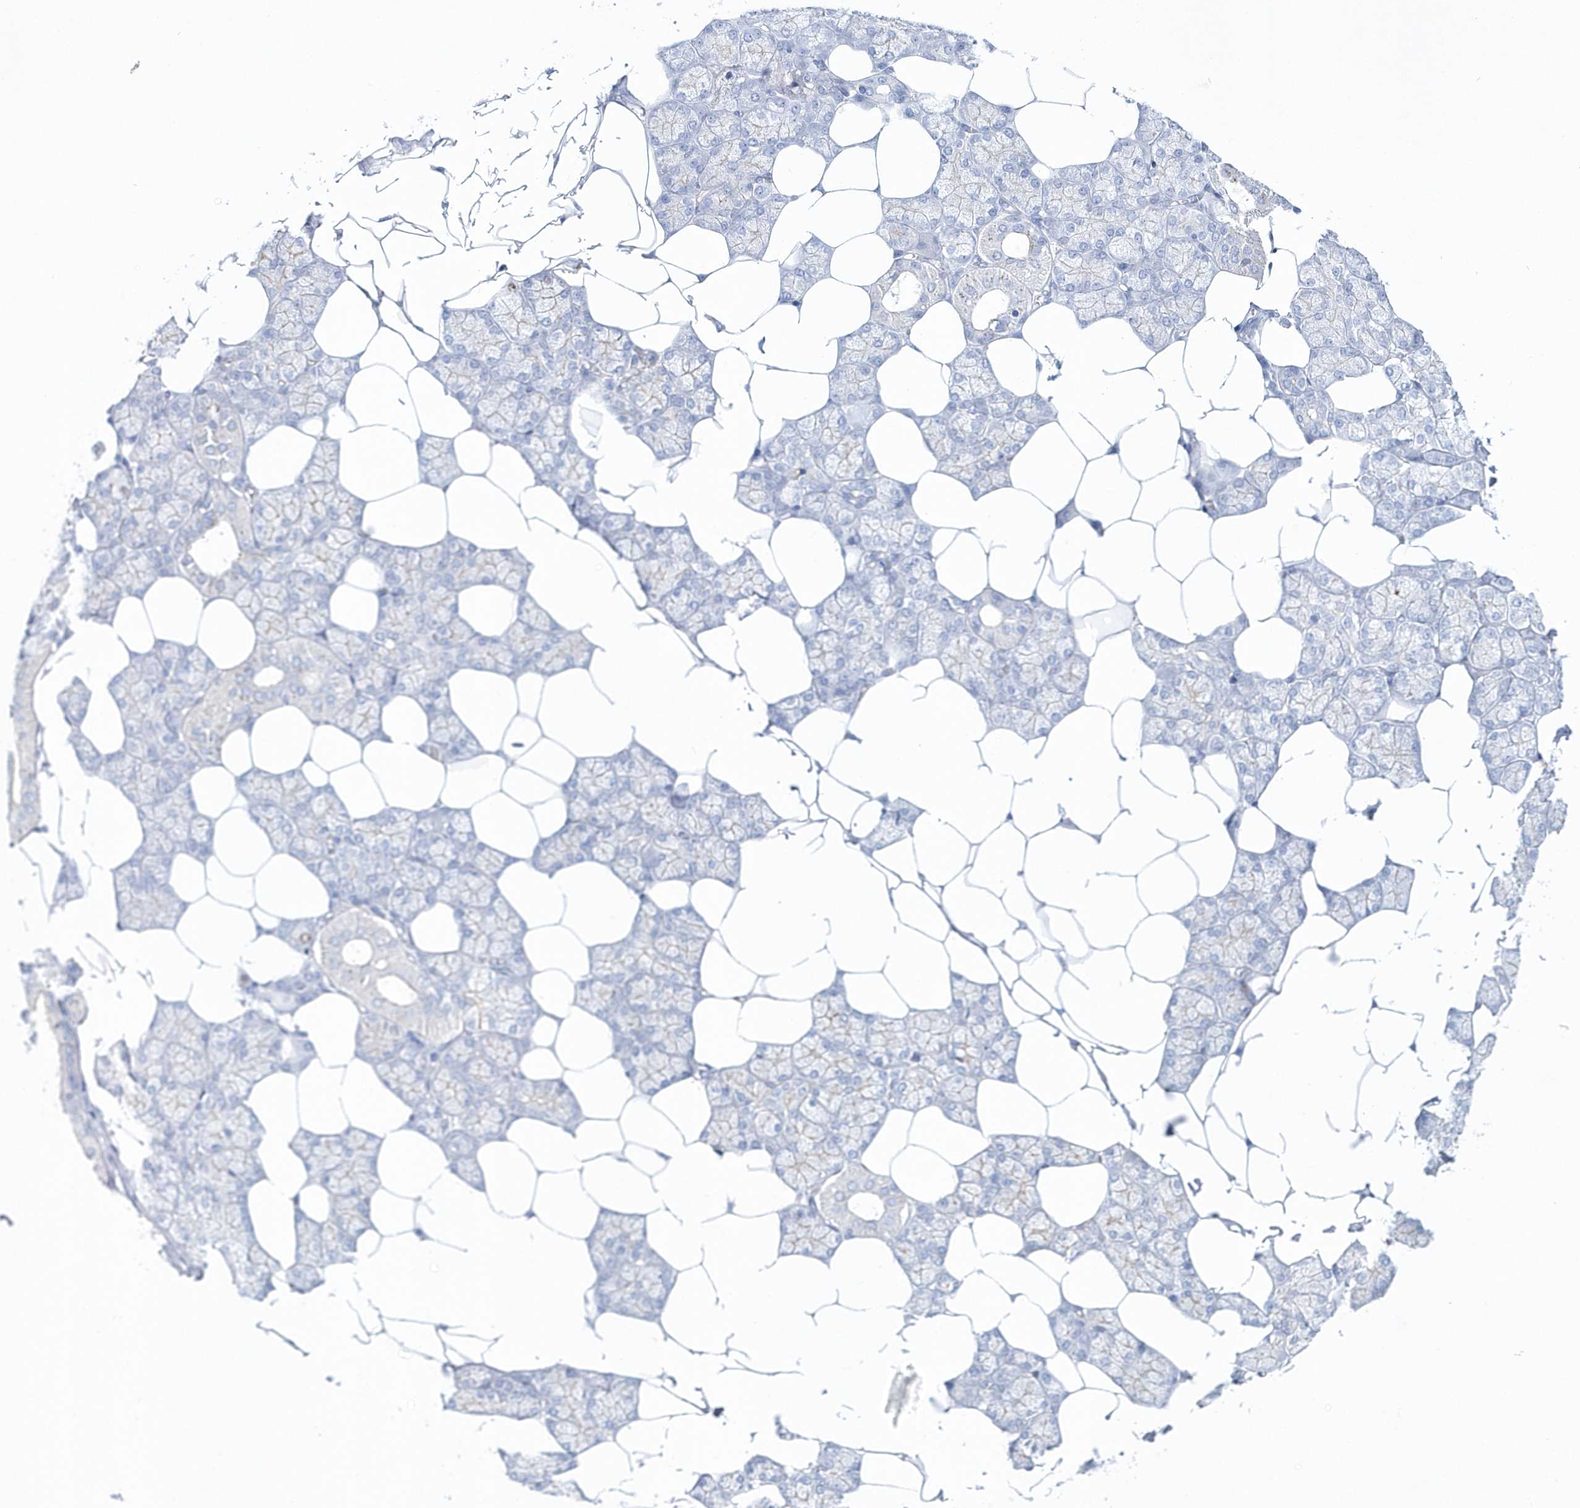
{"staining": {"intensity": "weak", "quantity": "25%-75%", "location": "cytoplasmic/membranous"}, "tissue": "salivary gland", "cell_type": "Glandular cells", "image_type": "normal", "snomed": [{"axis": "morphology", "description": "Normal tissue, NOS"}, {"axis": "topography", "description": "Salivary gland"}], "caption": "A photomicrograph of human salivary gland stained for a protein demonstrates weak cytoplasmic/membranous brown staining in glandular cells. The protein is shown in brown color, while the nuclei are stained blue.", "gene": "TMCO6", "patient": {"sex": "male", "age": 62}}